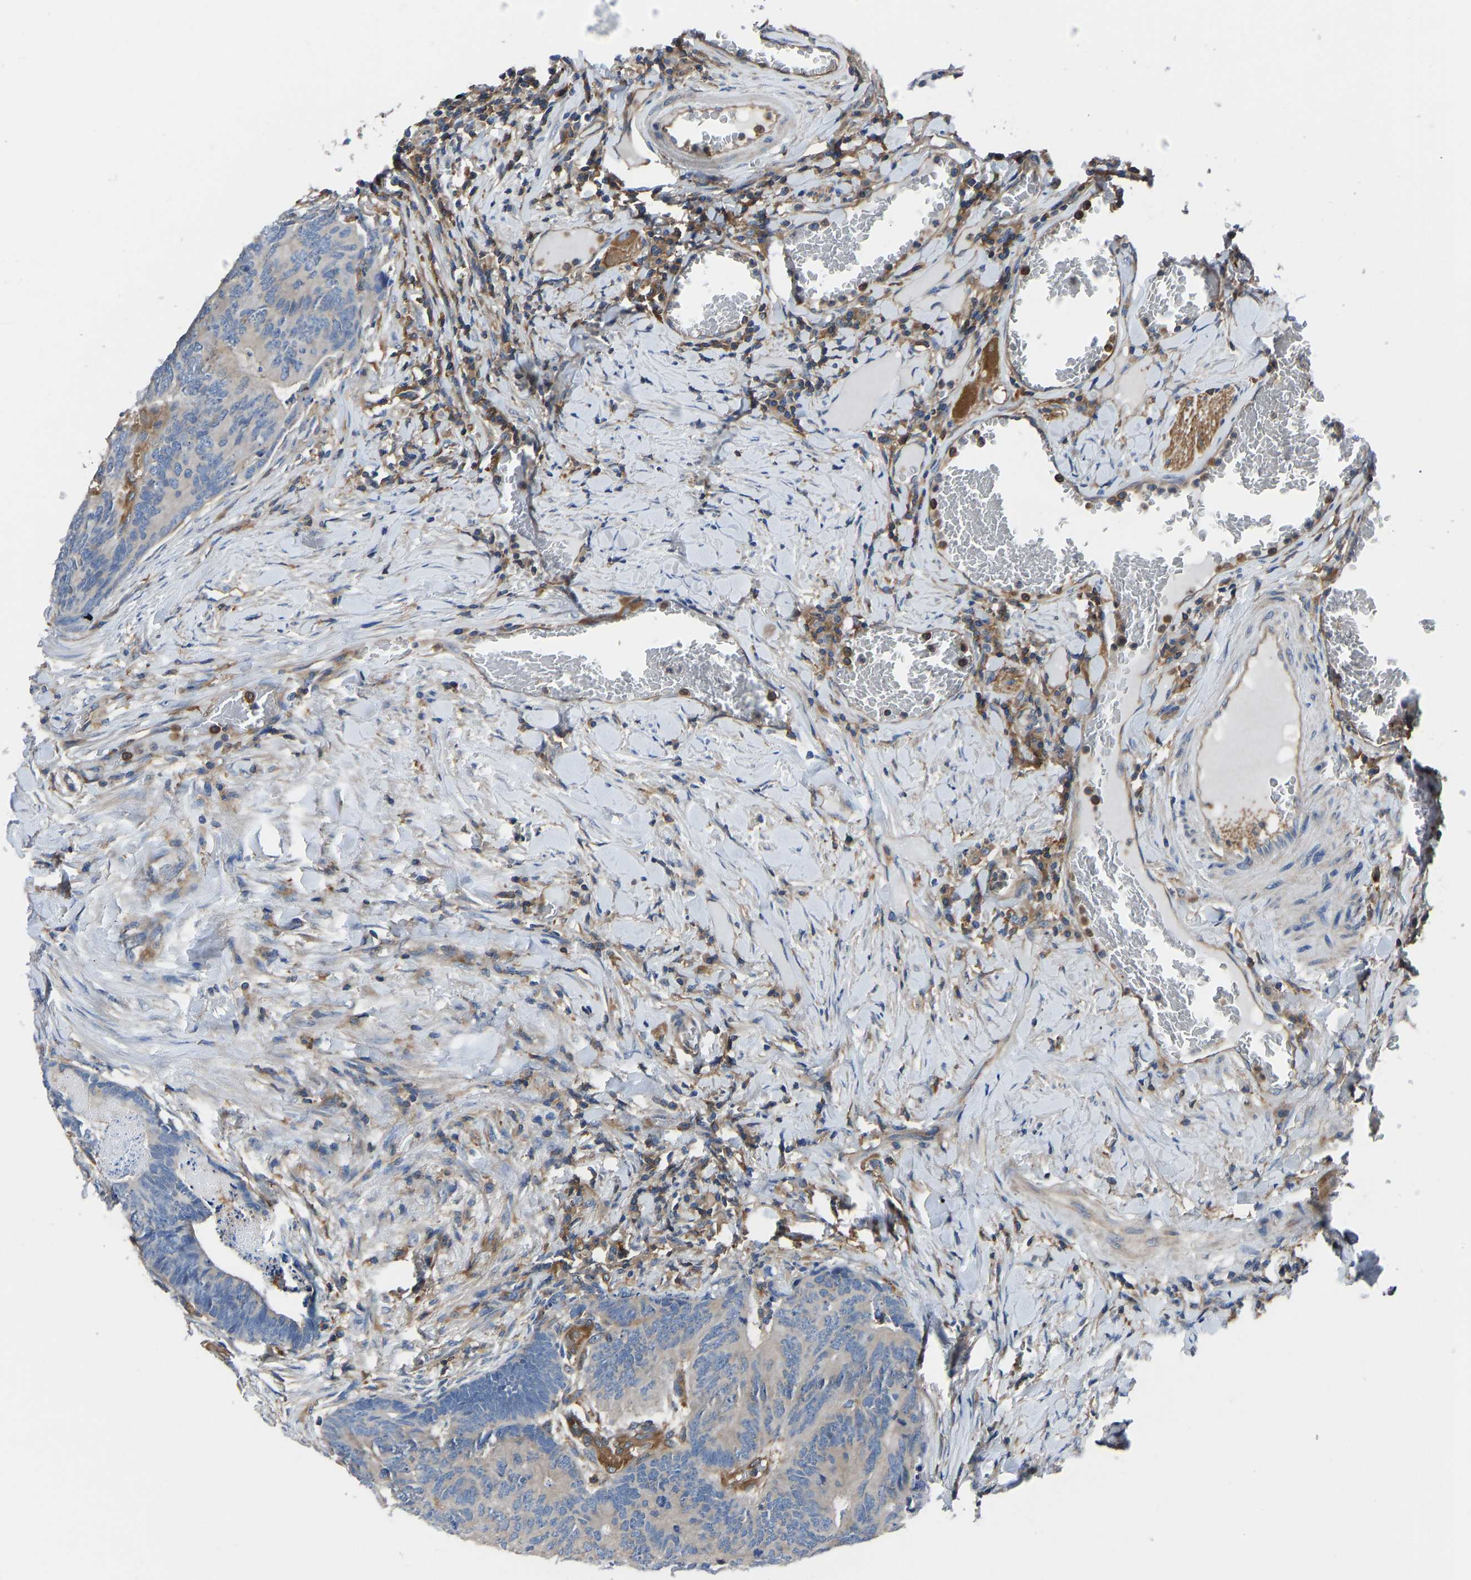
{"staining": {"intensity": "negative", "quantity": "none", "location": "none"}, "tissue": "colorectal cancer", "cell_type": "Tumor cells", "image_type": "cancer", "snomed": [{"axis": "morphology", "description": "Adenocarcinoma, NOS"}, {"axis": "topography", "description": "Colon"}], "caption": "IHC of human colorectal cancer reveals no staining in tumor cells.", "gene": "PRKAR1A", "patient": {"sex": "female", "age": 67}}